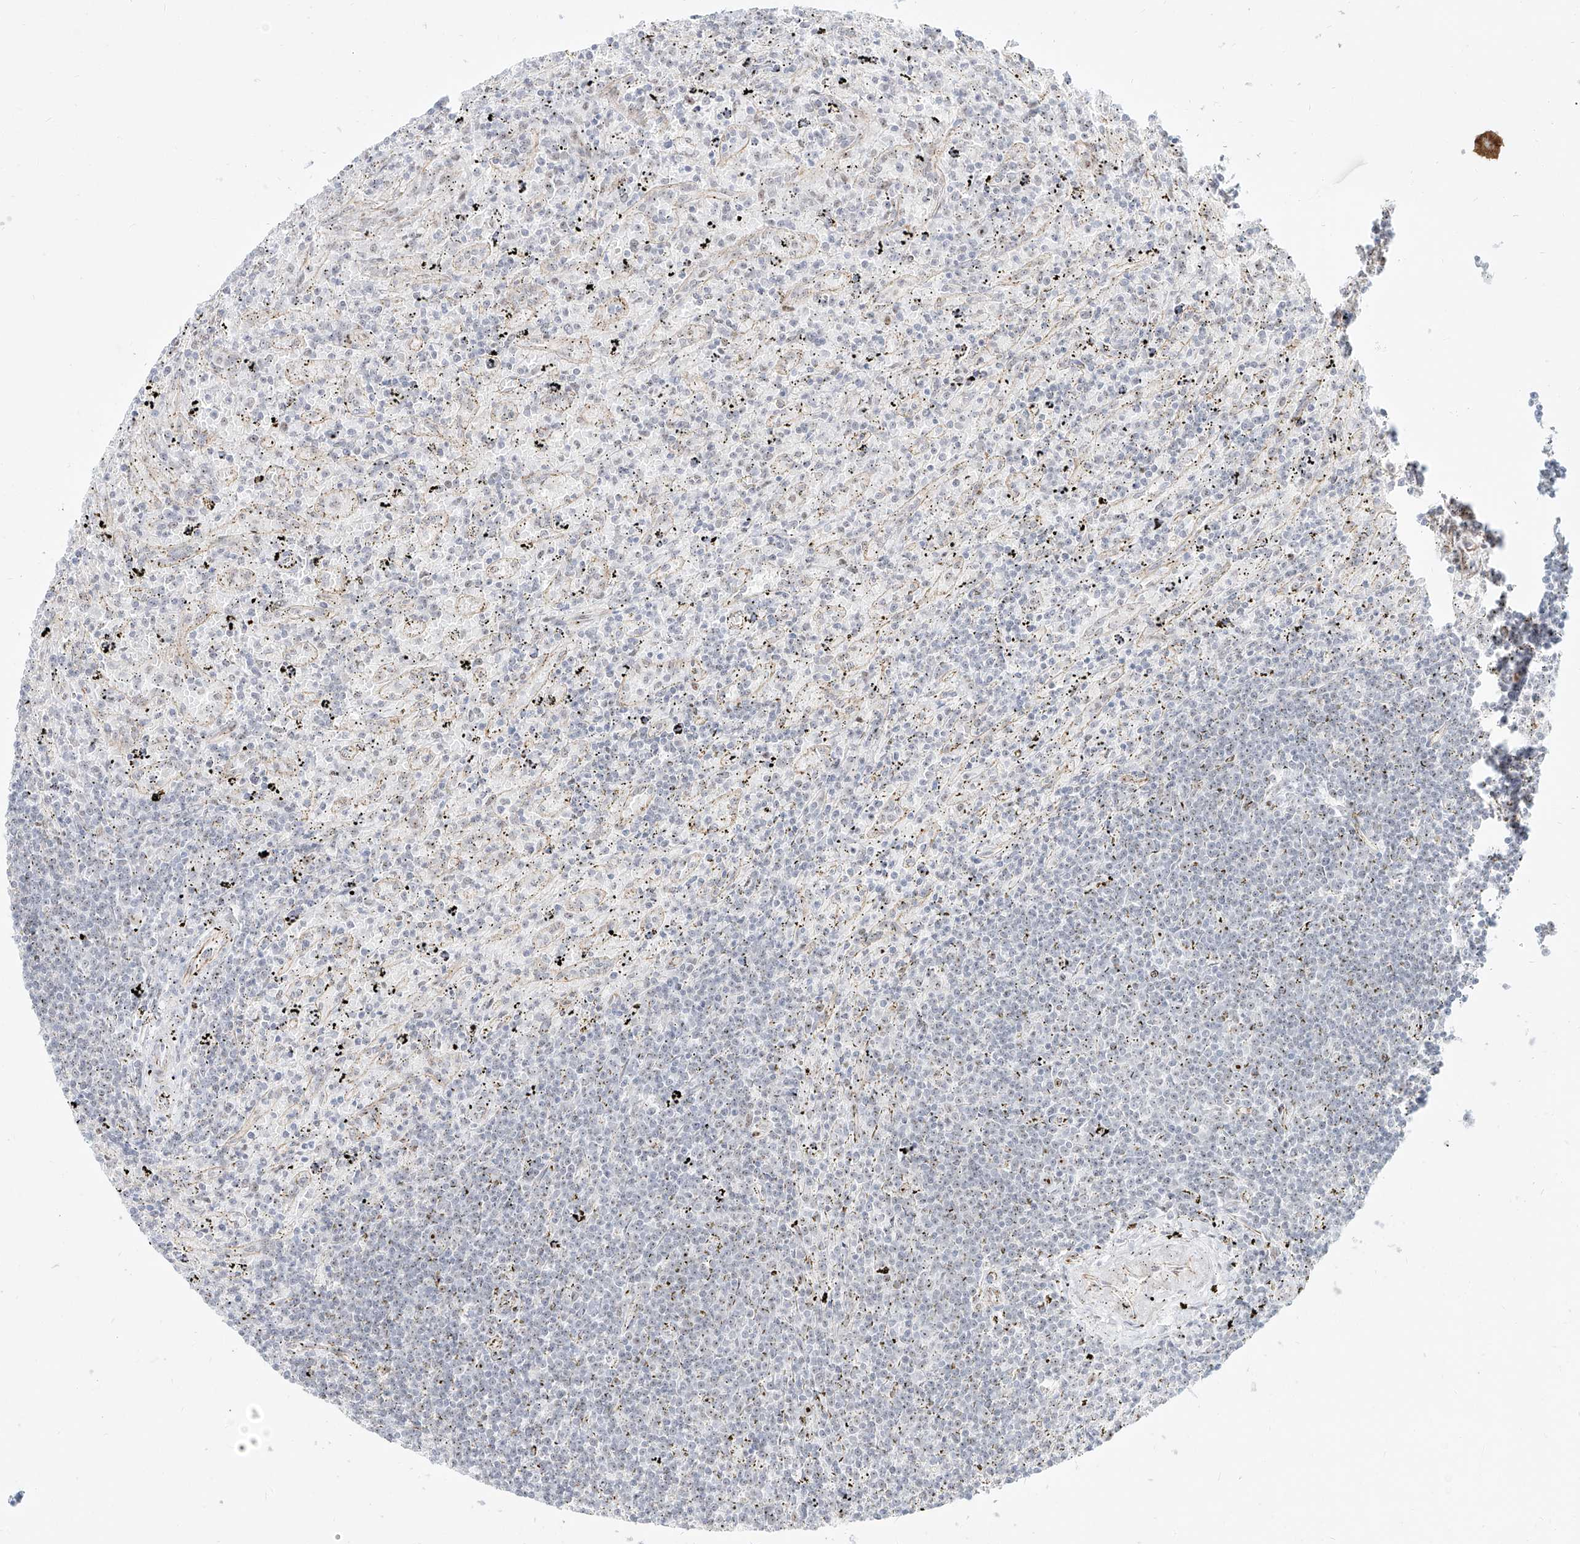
{"staining": {"intensity": "negative", "quantity": "none", "location": "none"}, "tissue": "lymphoma", "cell_type": "Tumor cells", "image_type": "cancer", "snomed": [{"axis": "morphology", "description": "Malignant lymphoma, non-Hodgkin's type, Low grade"}, {"axis": "topography", "description": "Spleen"}], "caption": "Low-grade malignant lymphoma, non-Hodgkin's type was stained to show a protein in brown. There is no significant staining in tumor cells. Nuclei are stained in blue.", "gene": "ZNF710", "patient": {"sex": "male", "age": 76}}